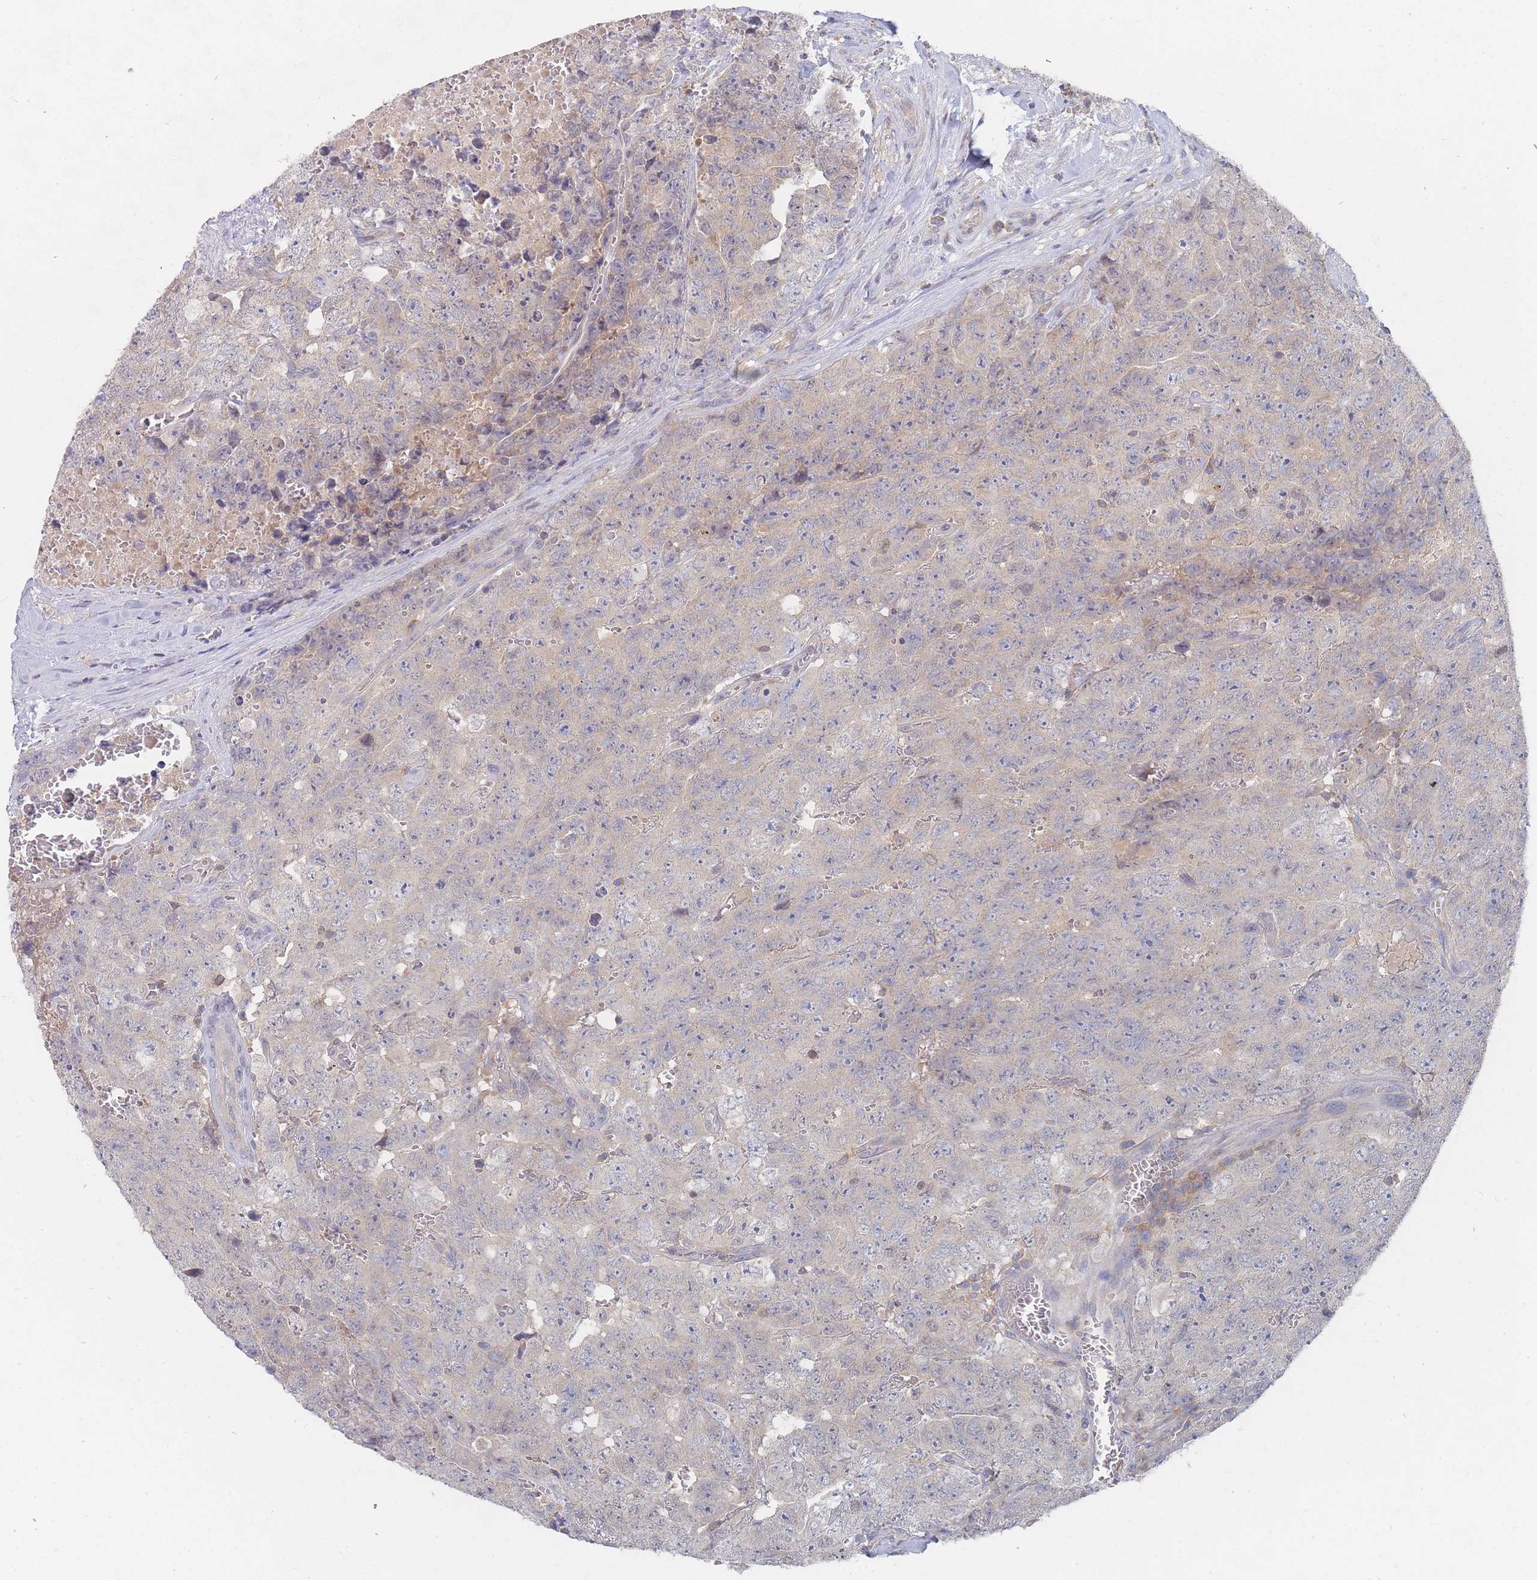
{"staining": {"intensity": "weak", "quantity": "25%-75%", "location": "cytoplasmic/membranous"}, "tissue": "testis cancer", "cell_type": "Tumor cells", "image_type": "cancer", "snomed": [{"axis": "morphology", "description": "Seminoma, NOS"}, {"axis": "morphology", "description": "Teratoma, malignant, NOS"}, {"axis": "topography", "description": "Testis"}], "caption": "Immunohistochemical staining of testis cancer displays low levels of weak cytoplasmic/membranous expression in approximately 25%-75% of tumor cells. (DAB (3,3'-diaminobenzidine) IHC, brown staining for protein, blue staining for nuclei).", "gene": "PPP6C", "patient": {"sex": "male", "age": 34}}